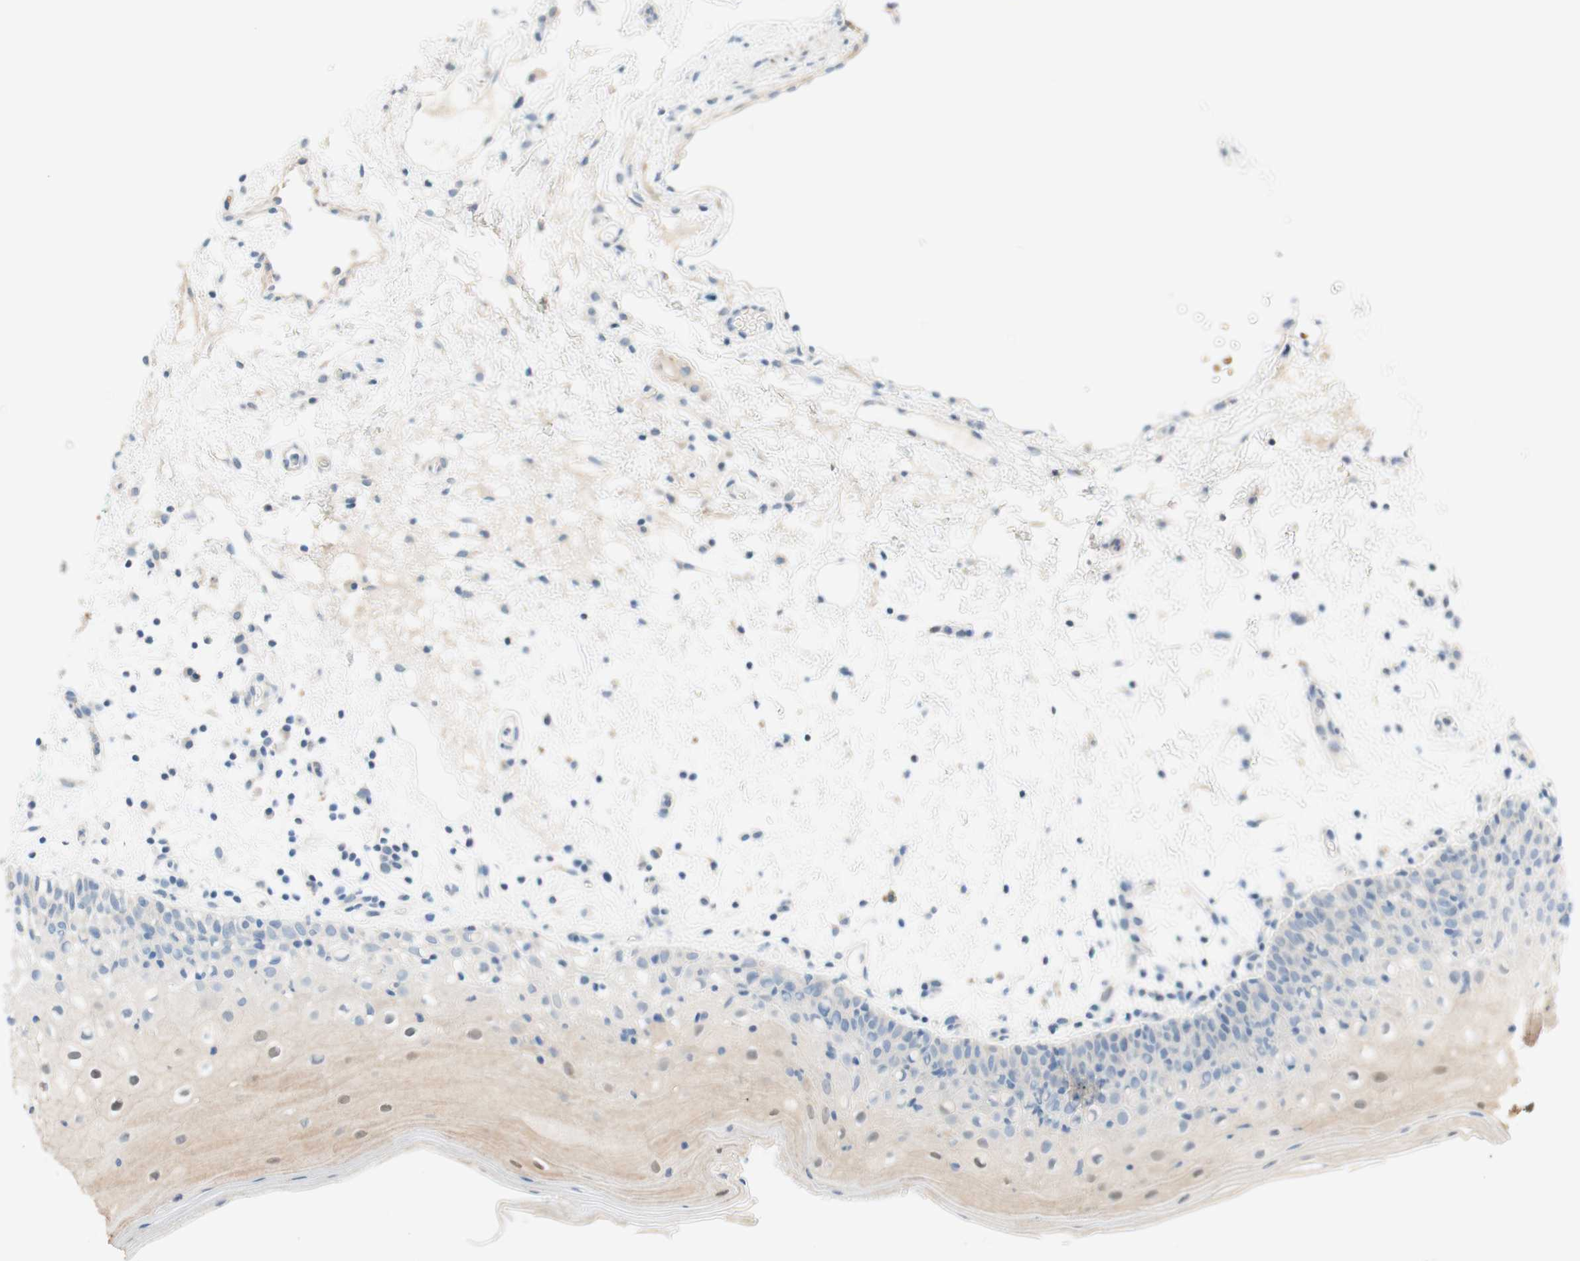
{"staining": {"intensity": "weak", "quantity": "25%-75%", "location": "cytoplasmic/membranous,nuclear"}, "tissue": "oral mucosa", "cell_type": "Squamous epithelial cells", "image_type": "normal", "snomed": [{"axis": "morphology", "description": "Normal tissue, NOS"}, {"axis": "morphology", "description": "Squamous cell carcinoma, NOS"}, {"axis": "topography", "description": "Skeletal muscle"}, {"axis": "topography", "description": "Oral tissue"}], "caption": "Immunohistochemical staining of unremarkable oral mucosa shows weak cytoplasmic/membranous,nuclear protein positivity in approximately 25%-75% of squamous epithelial cells. The staining is performed using DAB brown chromogen to label protein expression. The nuclei are counter-stained blue using hematoxylin.", "gene": "ENTREP2", "patient": {"sex": "male", "age": 71}}